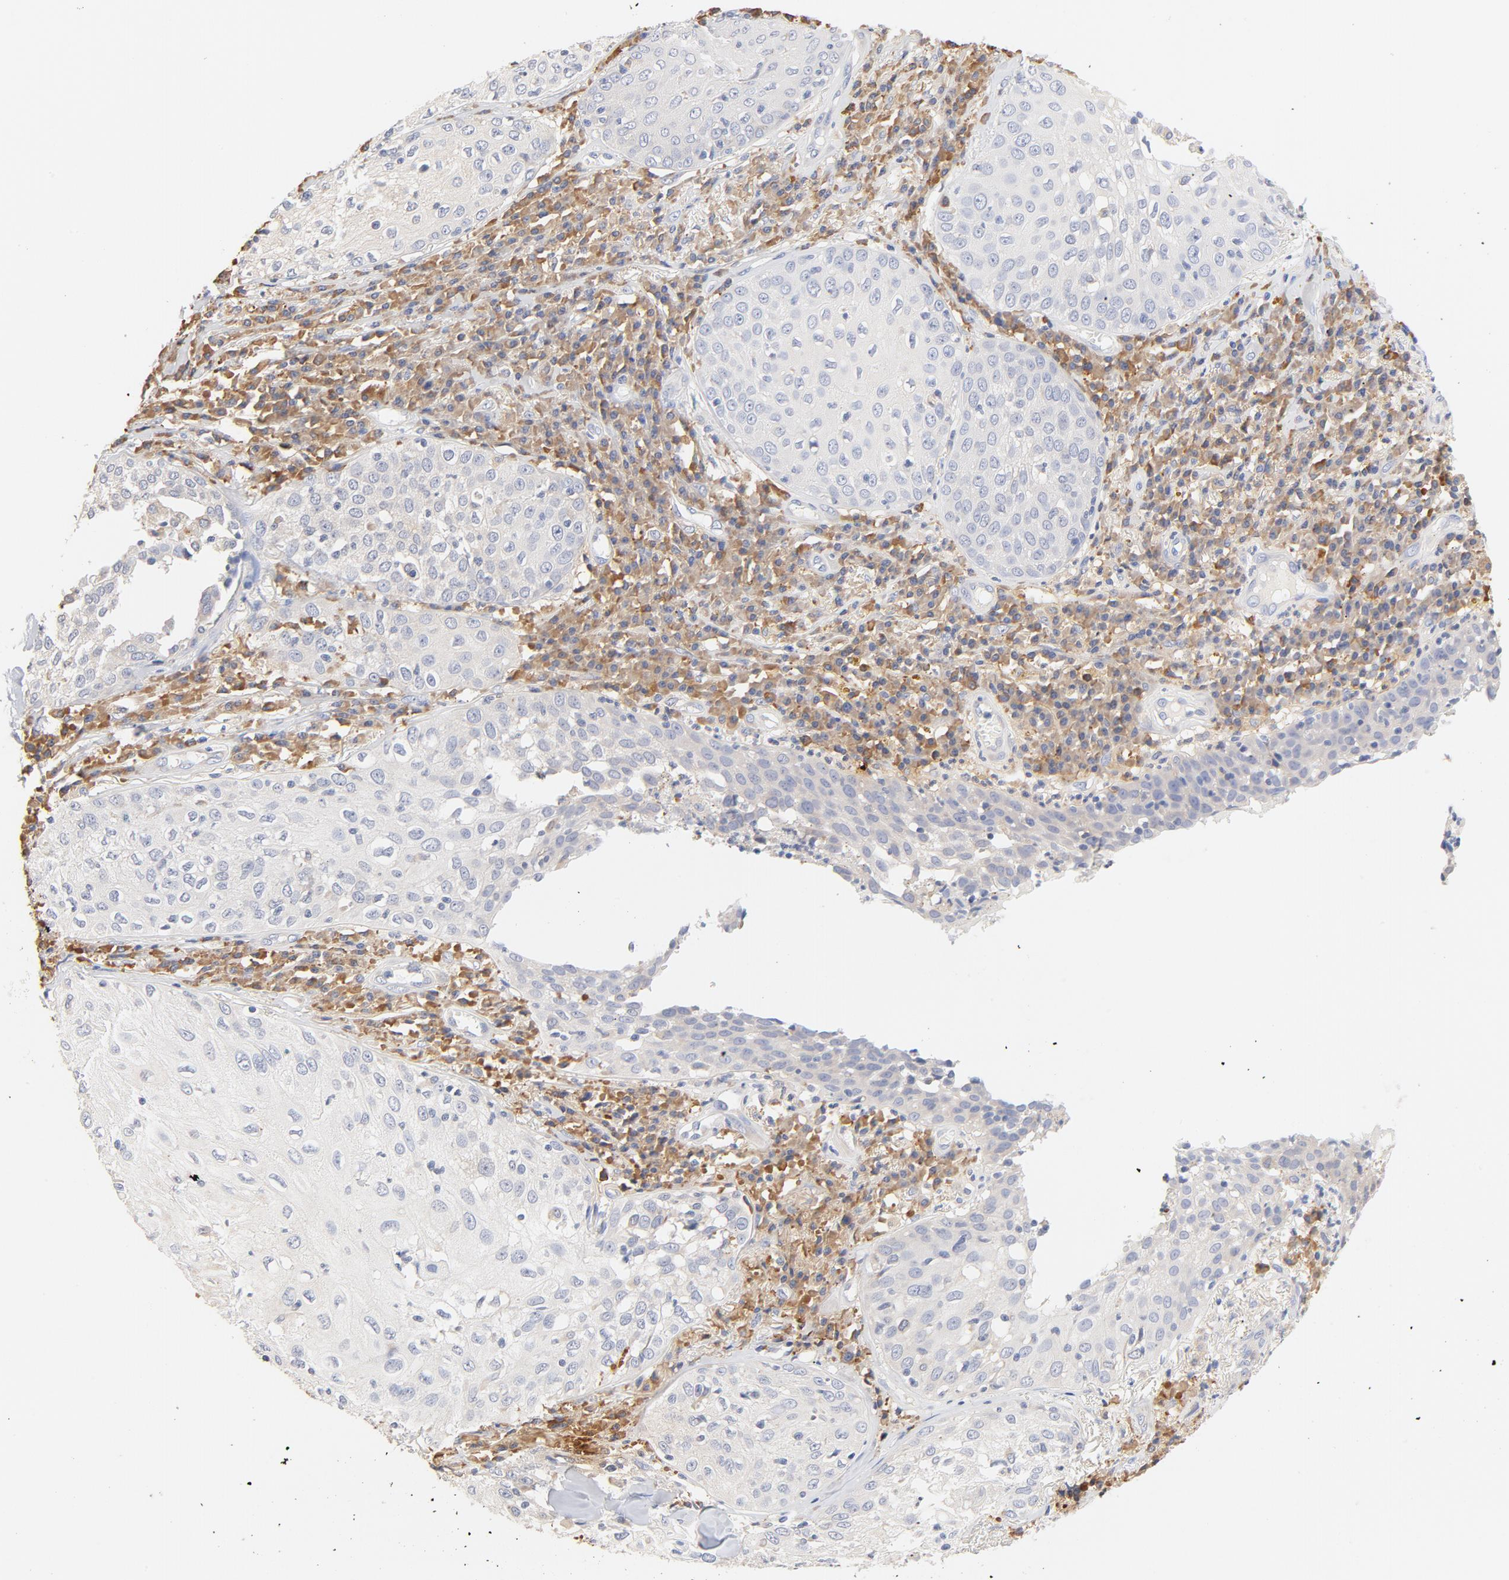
{"staining": {"intensity": "negative", "quantity": "none", "location": "none"}, "tissue": "skin cancer", "cell_type": "Tumor cells", "image_type": "cancer", "snomed": [{"axis": "morphology", "description": "Squamous cell carcinoma, NOS"}, {"axis": "topography", "description": "Skin"}], "caption": "DAB immunohistochemical staining of human squamous cell carcinoma (skin) shows no significant staining in tumor cells.", "gene": "TLR4", "patient": {"sex": "male", "age": 65}}